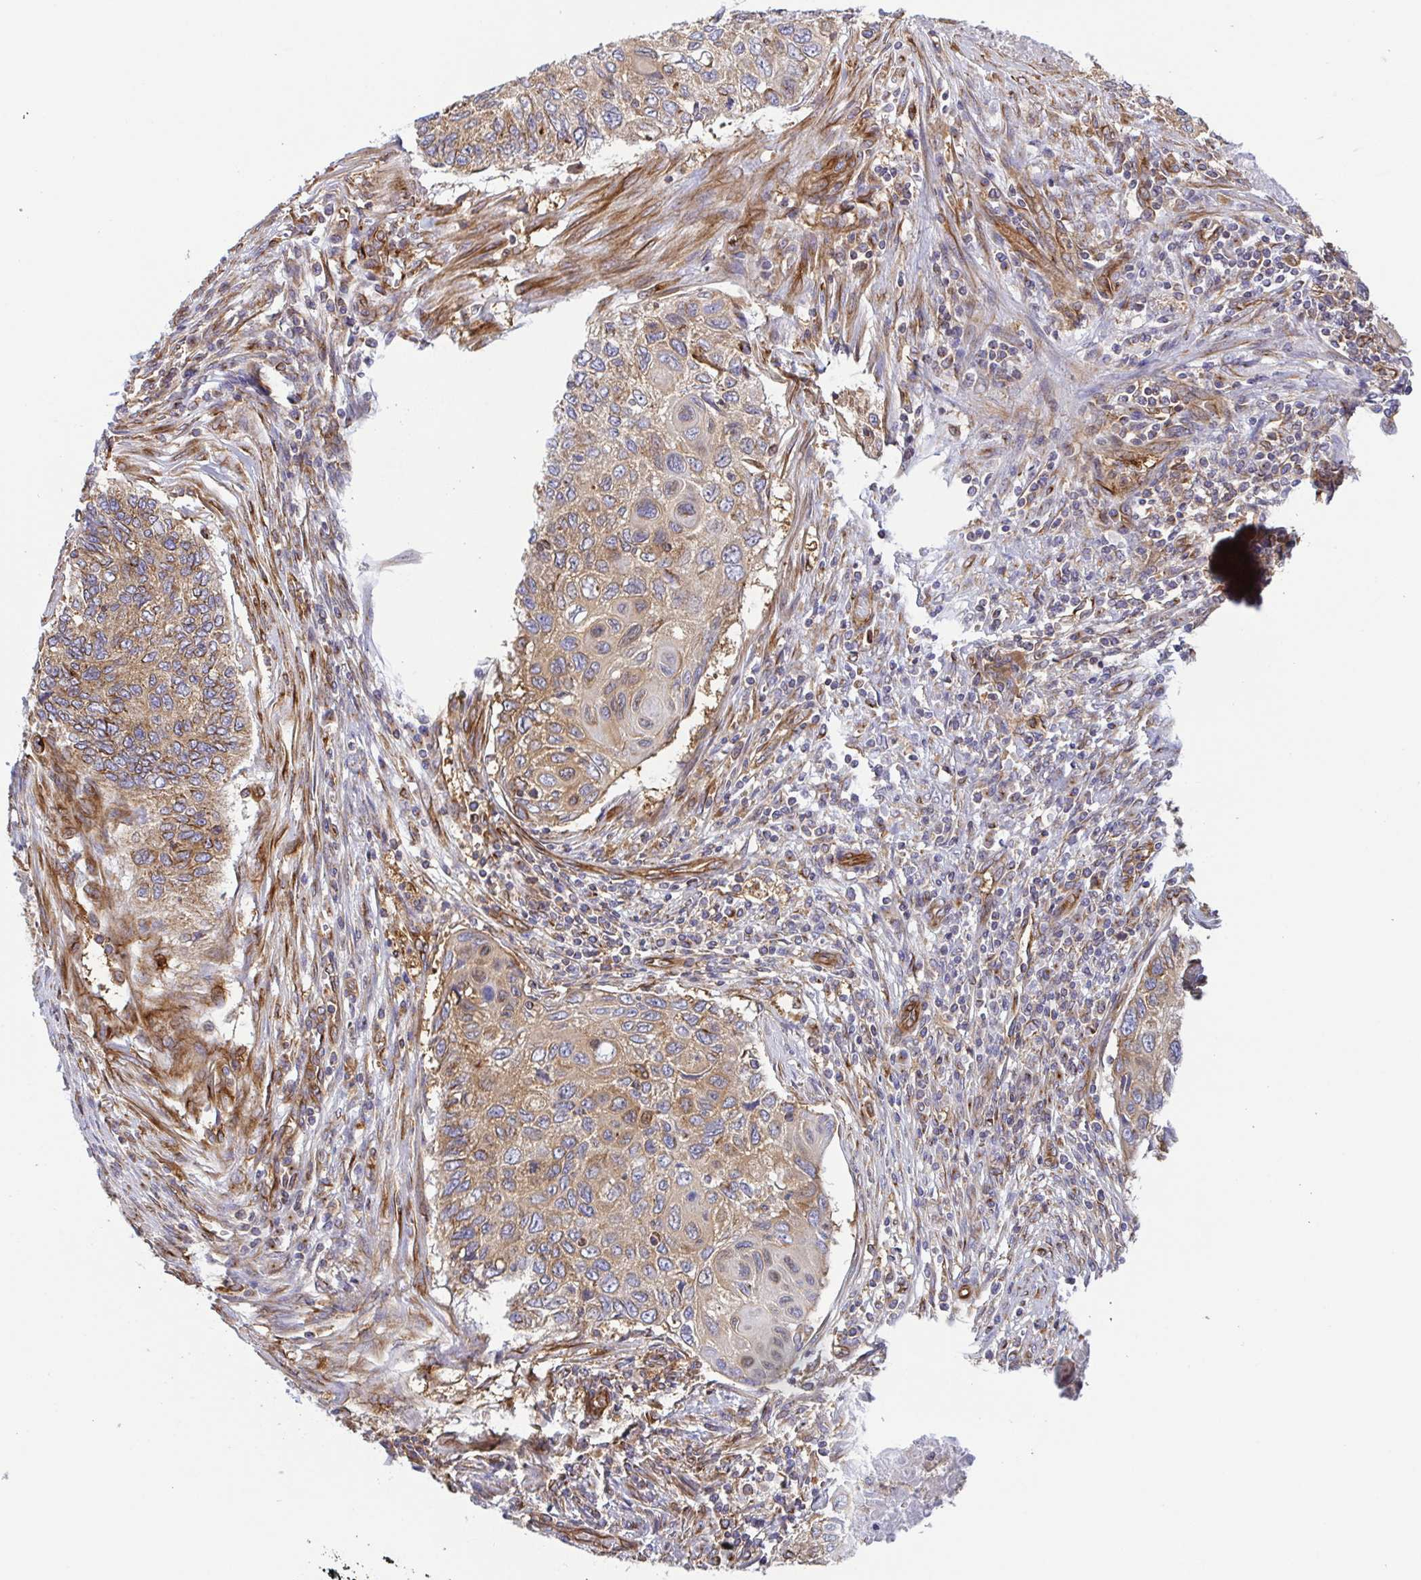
{"staining": {"intensity": "weak", "quantity": "25%-75%", "location": "cytoplasmic/membranous"}, "tissue": "cervical cancer", "cell_type": "Tumor cells", "image_type": "cancer", "snomed": [{"axis": "morphology", "description": "Squamous cell carcinoma, NOS"}, {"axis": "topography", "description": "Cervix"}], "caption": "This image demonstrates cervical squamous cell carcinoma stained with immunohistochemistry (IHC) to label a protein in brown. The cytoplasmic/membranous of tumor cells show weak positivity for the protein. Nuclei are counter-stained blue.", "gene": "KIF5B", "patient": {"sex": "female", "age": 70}}